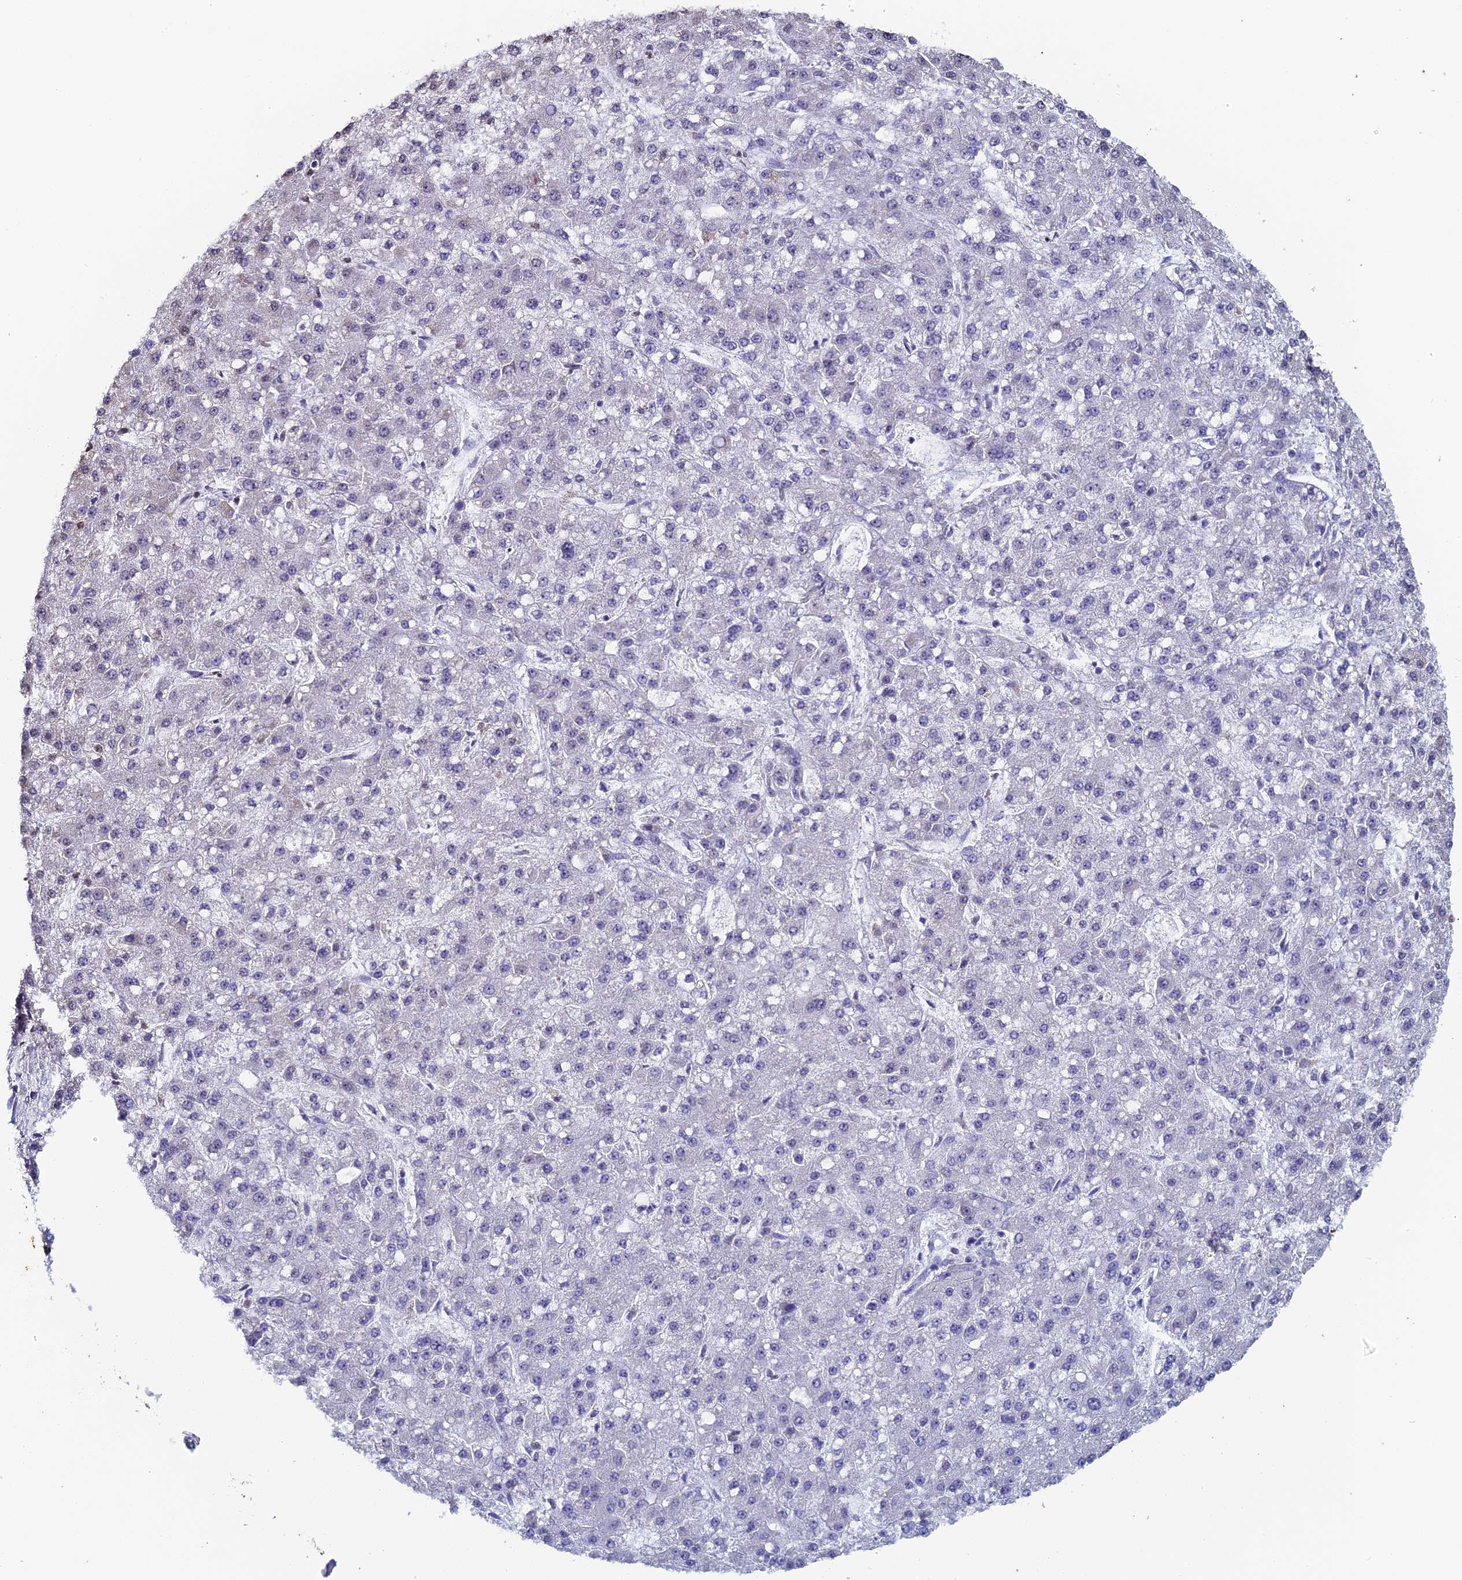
{"staining": {"intensity": "negative", "quantity": "none", "location": "none"}, "tissue": "liver cancer", "cell_type": "Tumor cells", "image_type": "cancer", "snomed": [{"axis": "morphology", "description": "Carcinoma, Hepatocellular, NOS"}, {"axis": "topography", "description": "Liver"}], "caption": "DAB (3,3'-diaminobenzidine) immunohistochemical staining of human liver hepatocellular carcinoma shows no significant positivity in tumor cells.", "gene": "PRR22", "patient": {"sex": "male", "age": 67}}